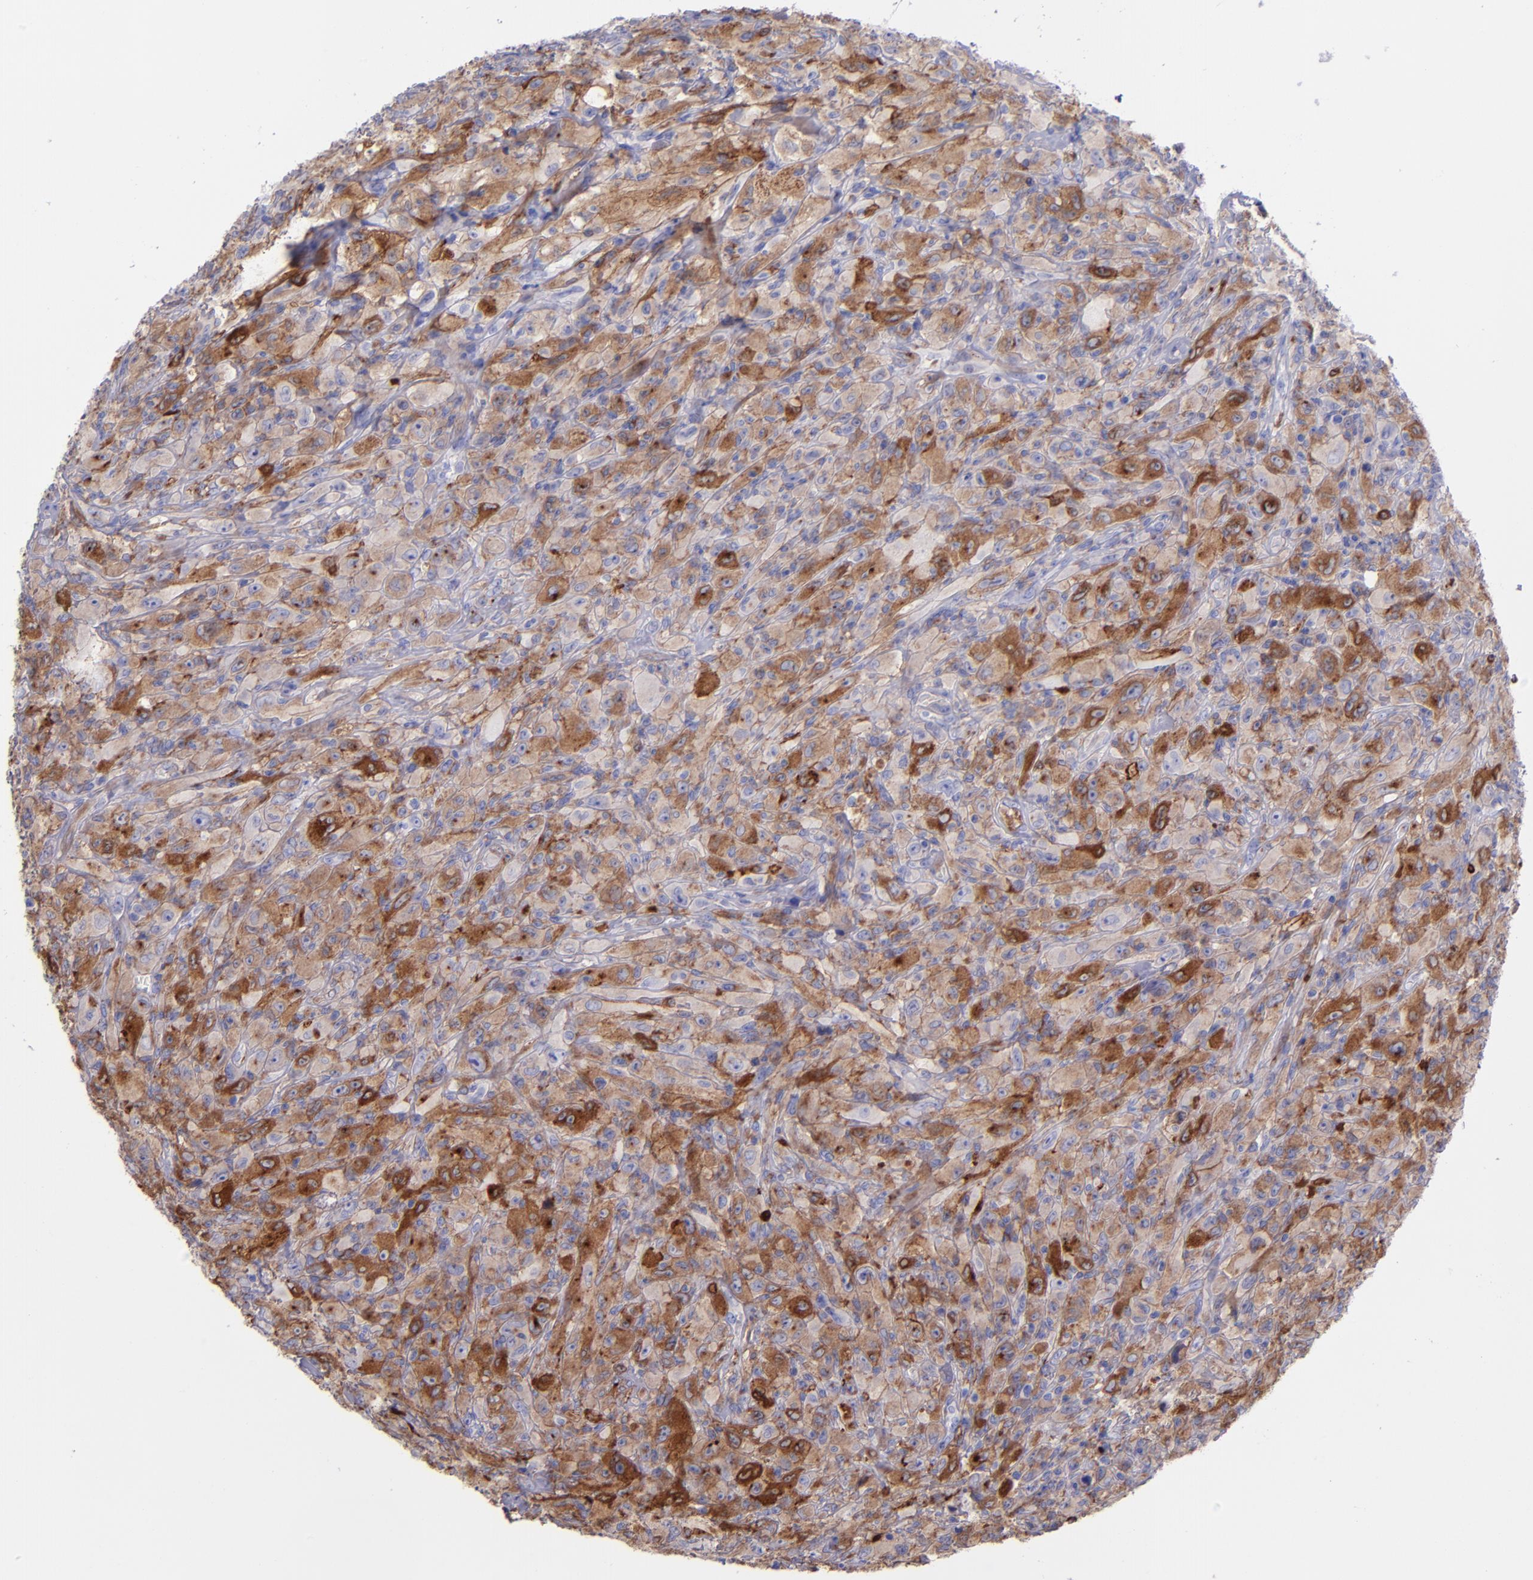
{"staining": {"intensity": "strong", "quantity": "25%-75%", "location": "cytoplasmic/membranous"}, "tissue": "glioma", "cell_type": "Tumor cells", "image_type": "cancer", "snomed": [{"axis": "morphology", "description": "Glioma, malignant, High grade"}, {"axis": "topography", "description": "Brain"}], "caption": "About 25%-75% of tumor cells in malignant glioma (high-grade) reveal strong cytoplasmic/membranous protein positivity as visualized by brown immunohistochemical staining.", "gene": "ITGAV", "patient": {"sex": "male", "age": 48}}